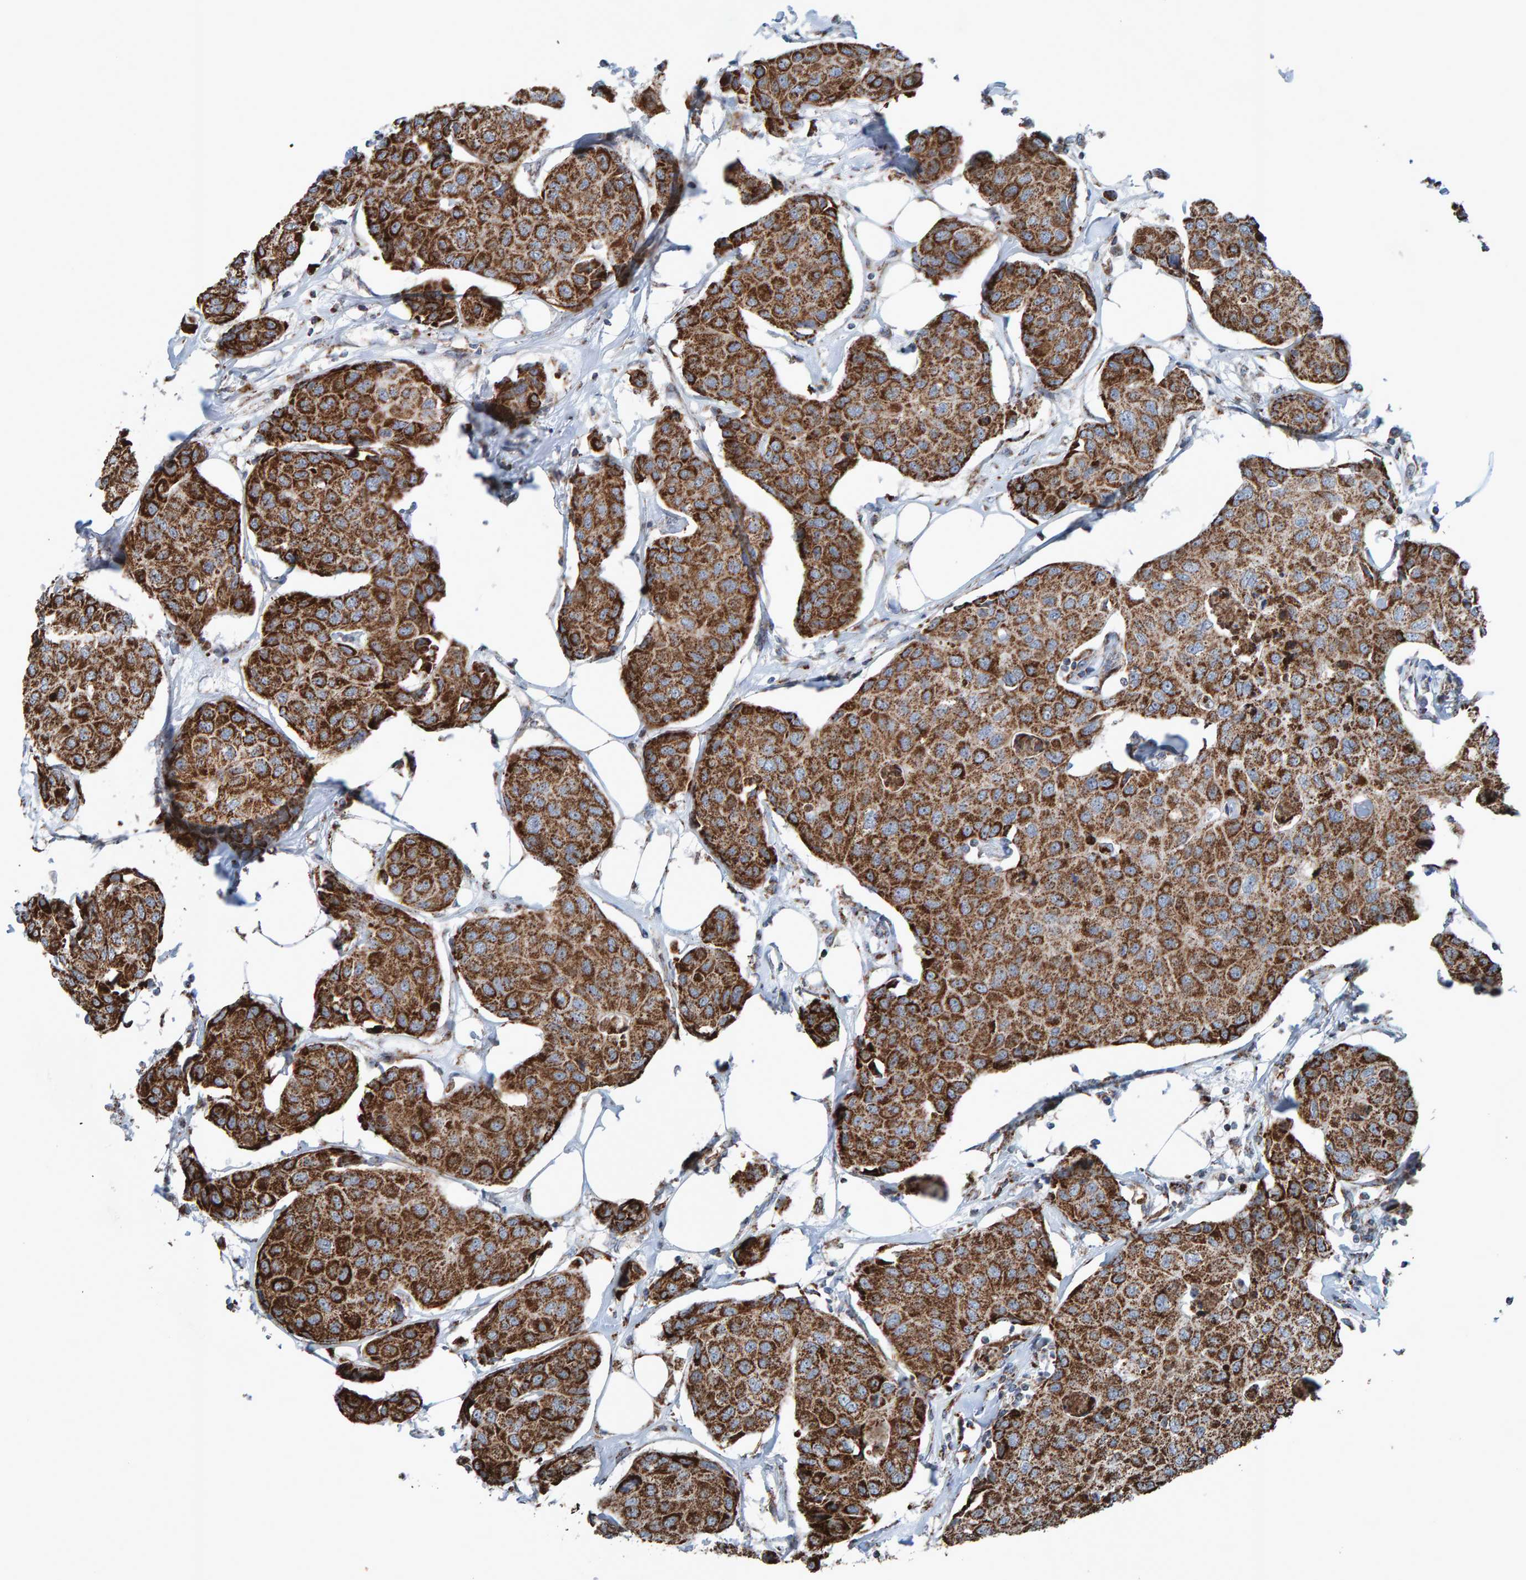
{"staining": {"intensity": "strong", "quantity": ">75%", "location": "cytoplasmic/membranous"}, "tissue": "breast cancer", "cell_type": "Tumor cells", "image_type": "cancer", "snomed": [{"axis": "morphology", "description": "Duct carcinoma"}, {"axis": "topography", "description": "Breast"}], "caption": "Immunohistochemical staining of breast cancer demonstrates strong cytoplasmic/membranous protein expression in about >75% of tumor cells.", "gene": "ZNF48", "patient": {"sex": "female", "age": 80}}